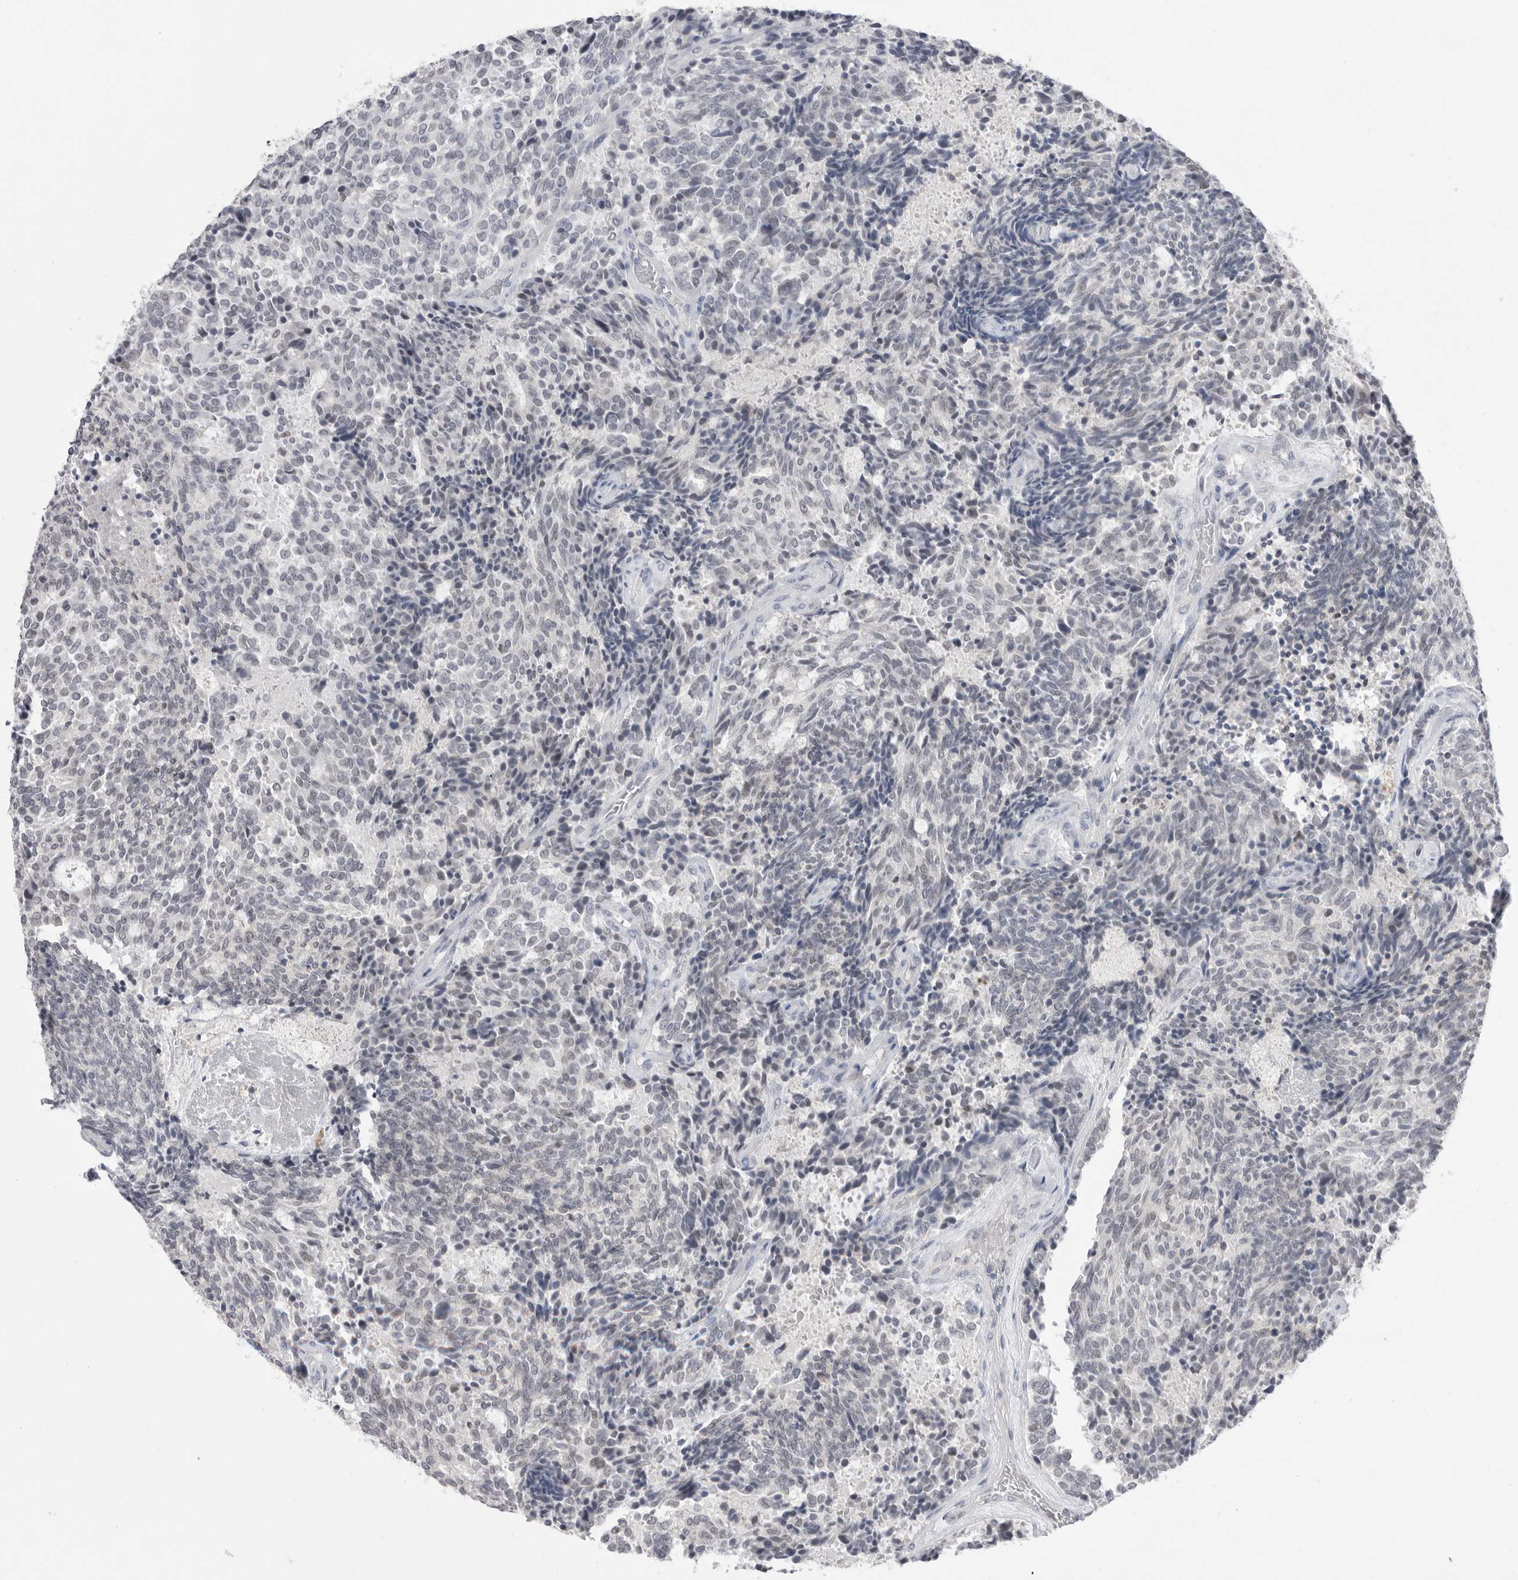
{"staining": {"intensity": "negative", "quantity": "none", "location": "none"}, "tissue": "carcinoid", "cell_type": "Tumor cells", "image_type": "cancer", "snomed": [{"axis": "morphology", "description": "Carcinoid, malignant, NOS"}, {"axis": "topography", "description": "Pancreas"}], "caption": "Immunohistochemistry (IHC) photomicrograph of human malignant carcinoid stained for a protein (brown), which exhibits no positivity in tumor cells.", "gene": "ZBTB7B", "patient": {"sex": "female", "age": 54}}